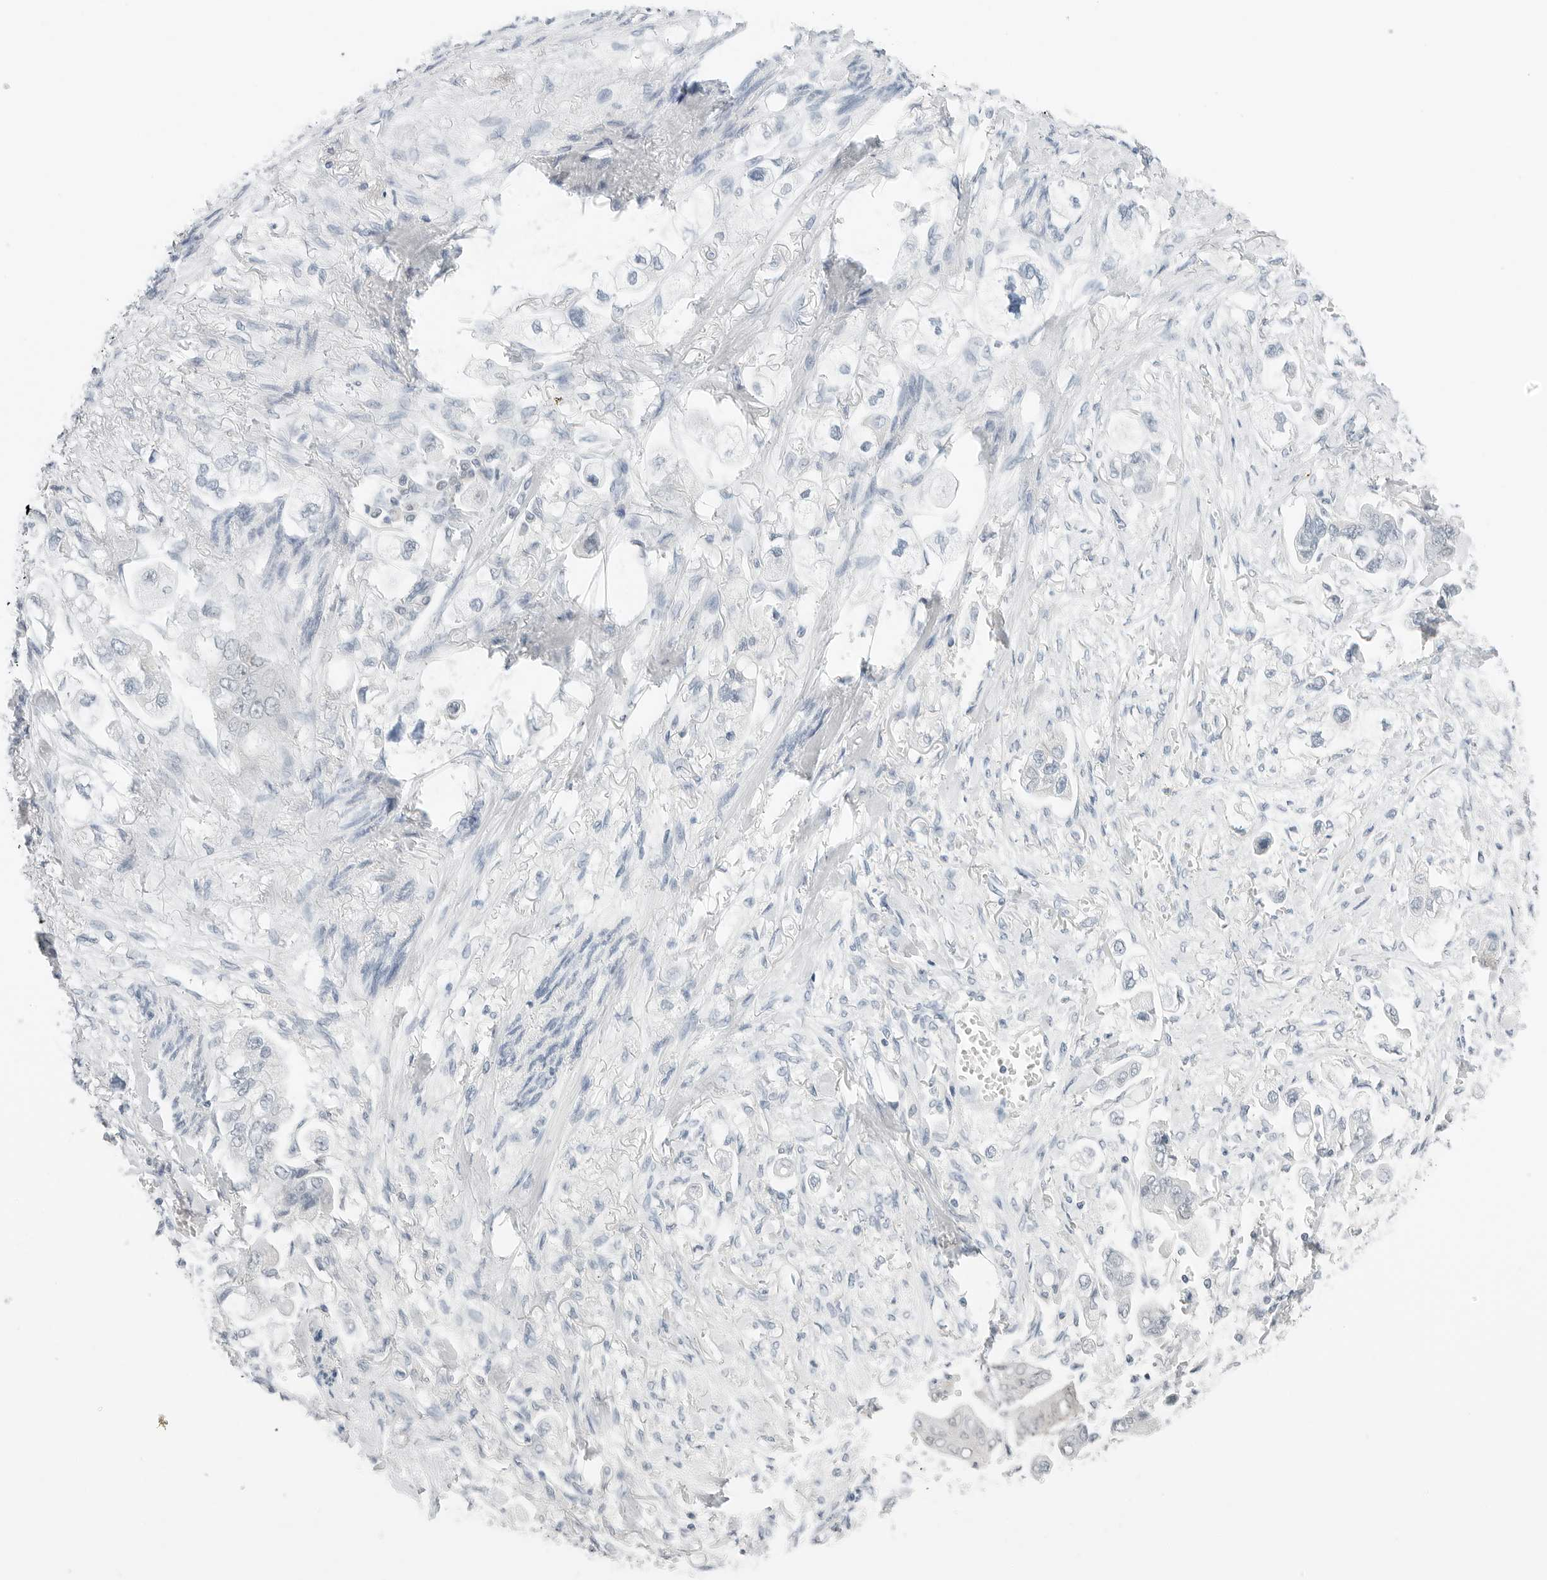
{"staining": {"intensity": "negative", "quantity": "none", "location": "none"}, "tissue": "stomach cancer", "cell_type": "Tumor cells", "image_type": "cancer", "snomed": [{"axis": "morphology", "description": "Adenocarcinoma, NOS"}, {"axis": "topography", "description": "Stomach"}], "caption": "Immunohistochemical staining of human stomach cancer (adenocarcinoma) shows no significant staining in tumor cells.", "gene": "CCSAP", "patient": {"sex": "male", "age": 62}}